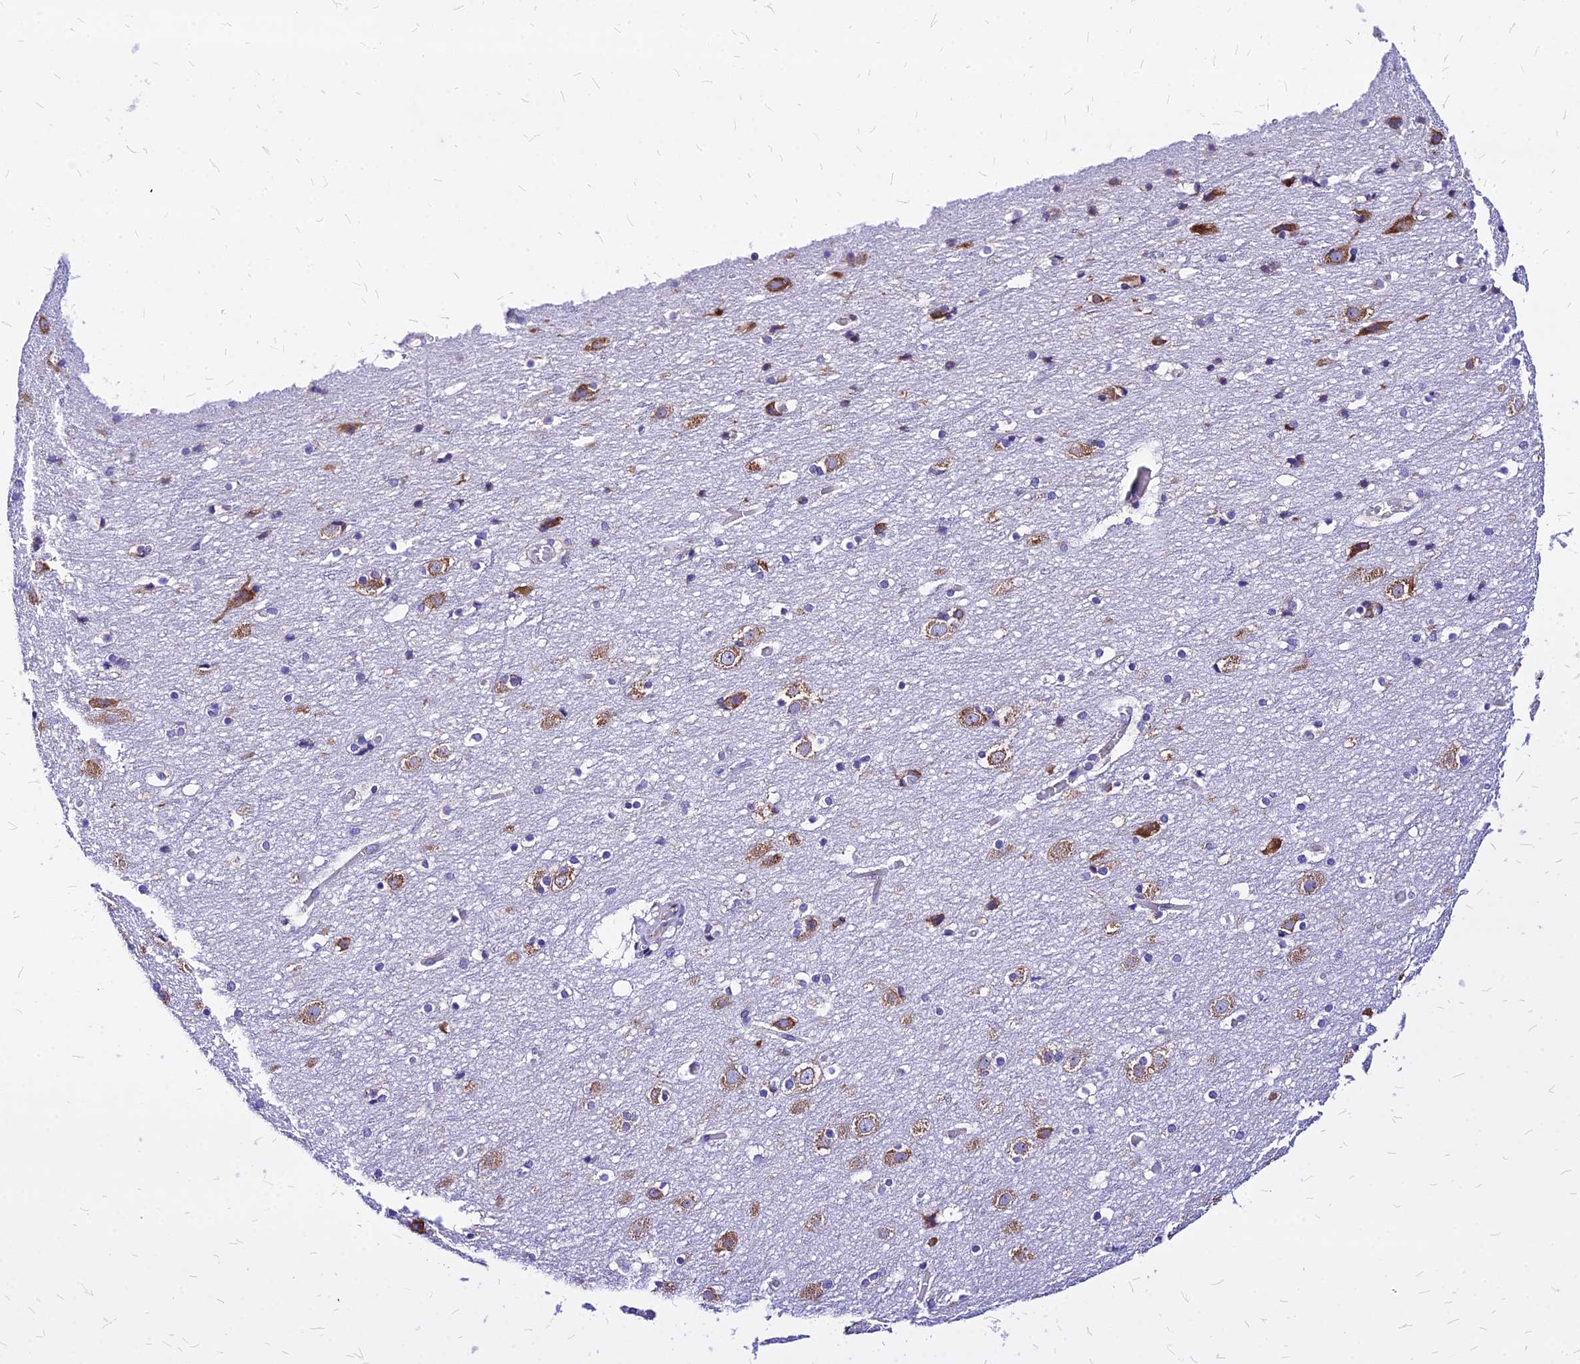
{"staining": {"intensity": "negative", "quantity": "none", "location": "none"}, "tissue": "cerebral cortex", "cell_type": "Endothelial cells", "image_type": "normal", "snomed": [{"axis": "morphology", "description": "Normal tissue, NOS"}, {"axis": "topography", "description": "Cerebral cortex"}], "caption": "High power microscopy micrograph of an IHC histopathology image of benign cerebral cortex, revealing no significant positivity in endothelial cells.", "gene": "RPL19", "patient": {"sex": "male", "age": 45}}